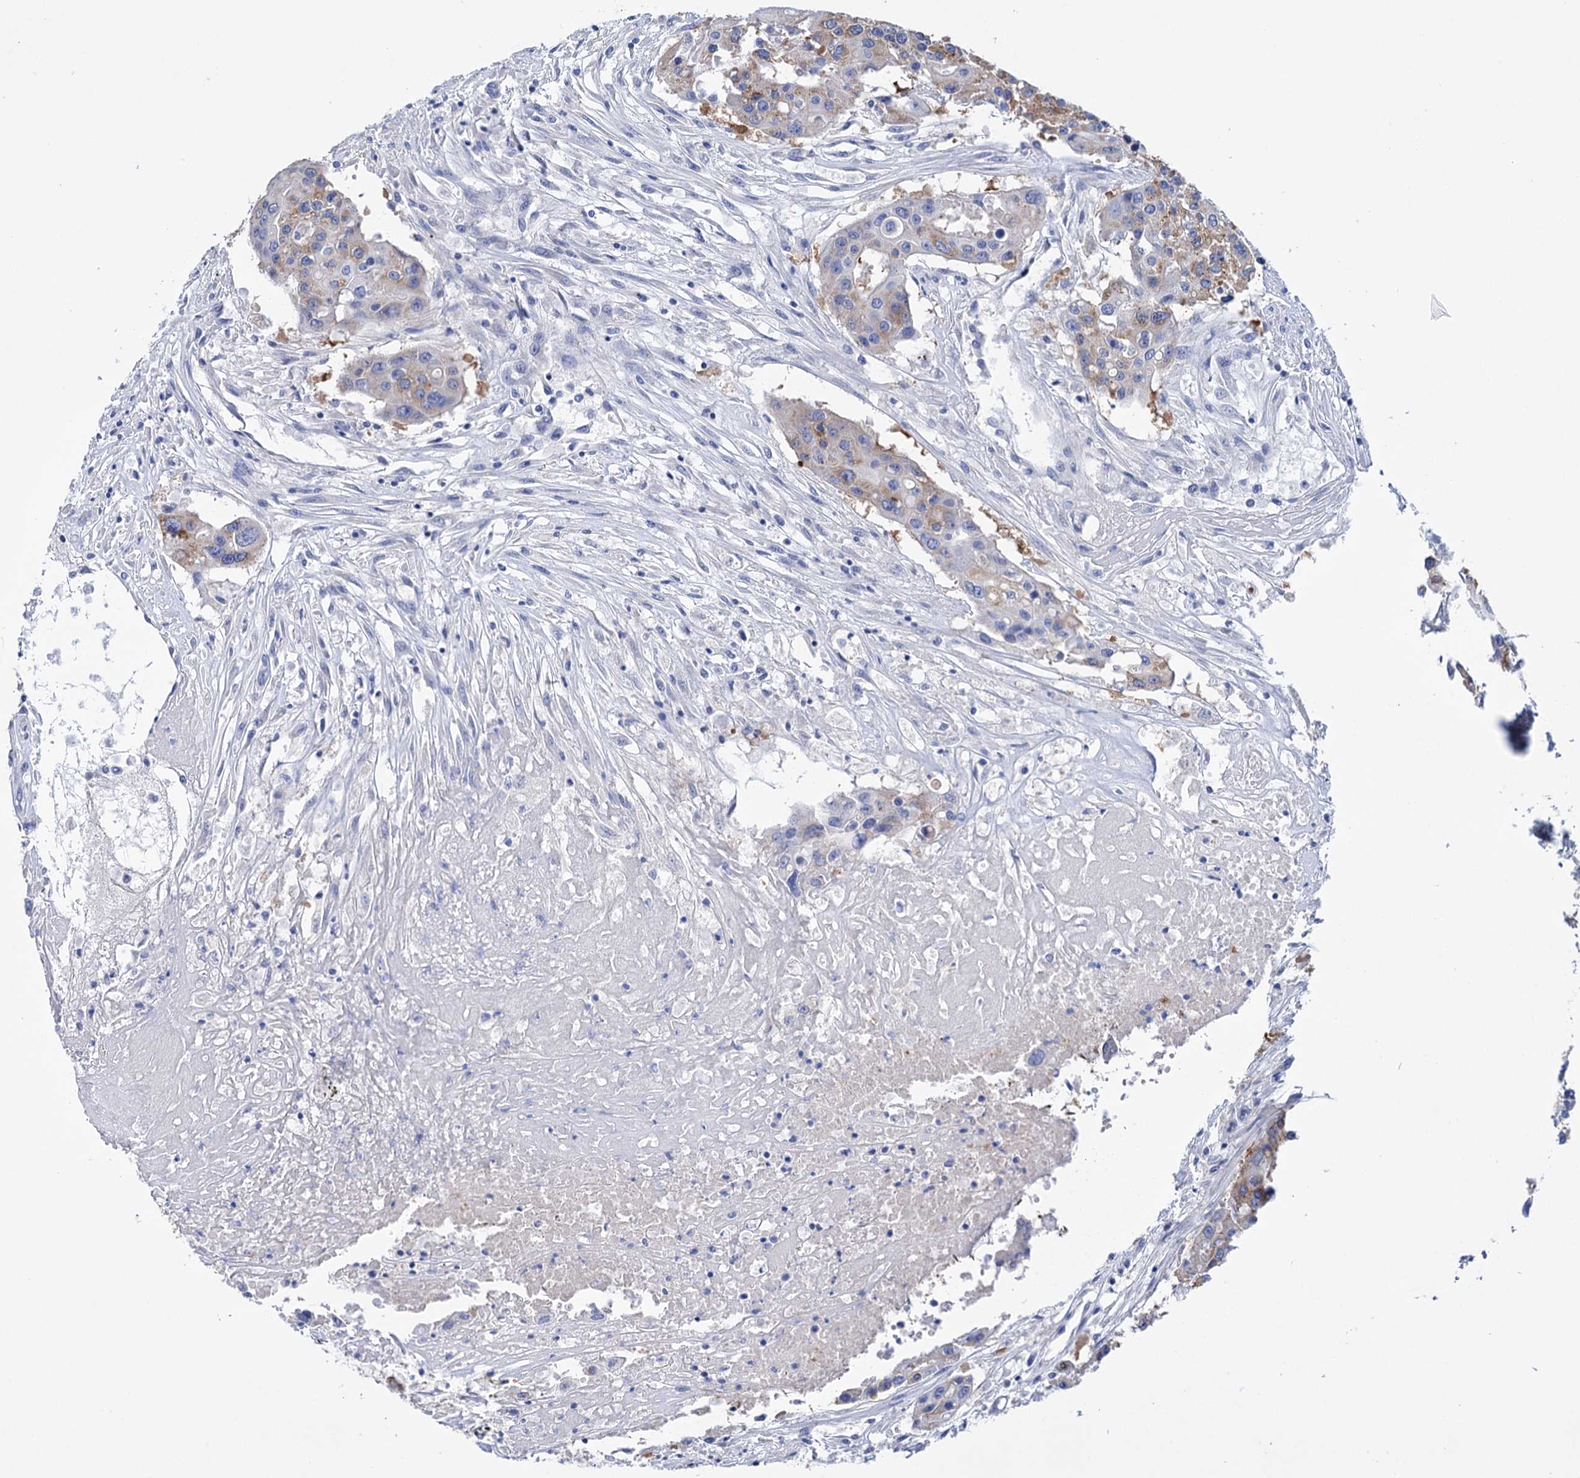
{"staining": {"intensity": "weak", "quantity": "<25%", "location": "cytoplasmic/membranous"}, "tissue": "colorectal cancer", "cell_type": "Tumor cells", "image_type": "cancer", "snomed": [{"axis": "morphology", "description": "Adenocarcinoma, NOS"}, {"axis": "topography", "description": "Colon"}], "caption": "The image exhibits no significant positivity in tumor cells of colorectal cancer (adenocarcinoma). (Stains: DAB IHC with hematoxylin counter stain, Microscopy: brightfield microscopy at high magnification).", "gene": "BBS4", "patient": {"sex": "male", "age": 77}}